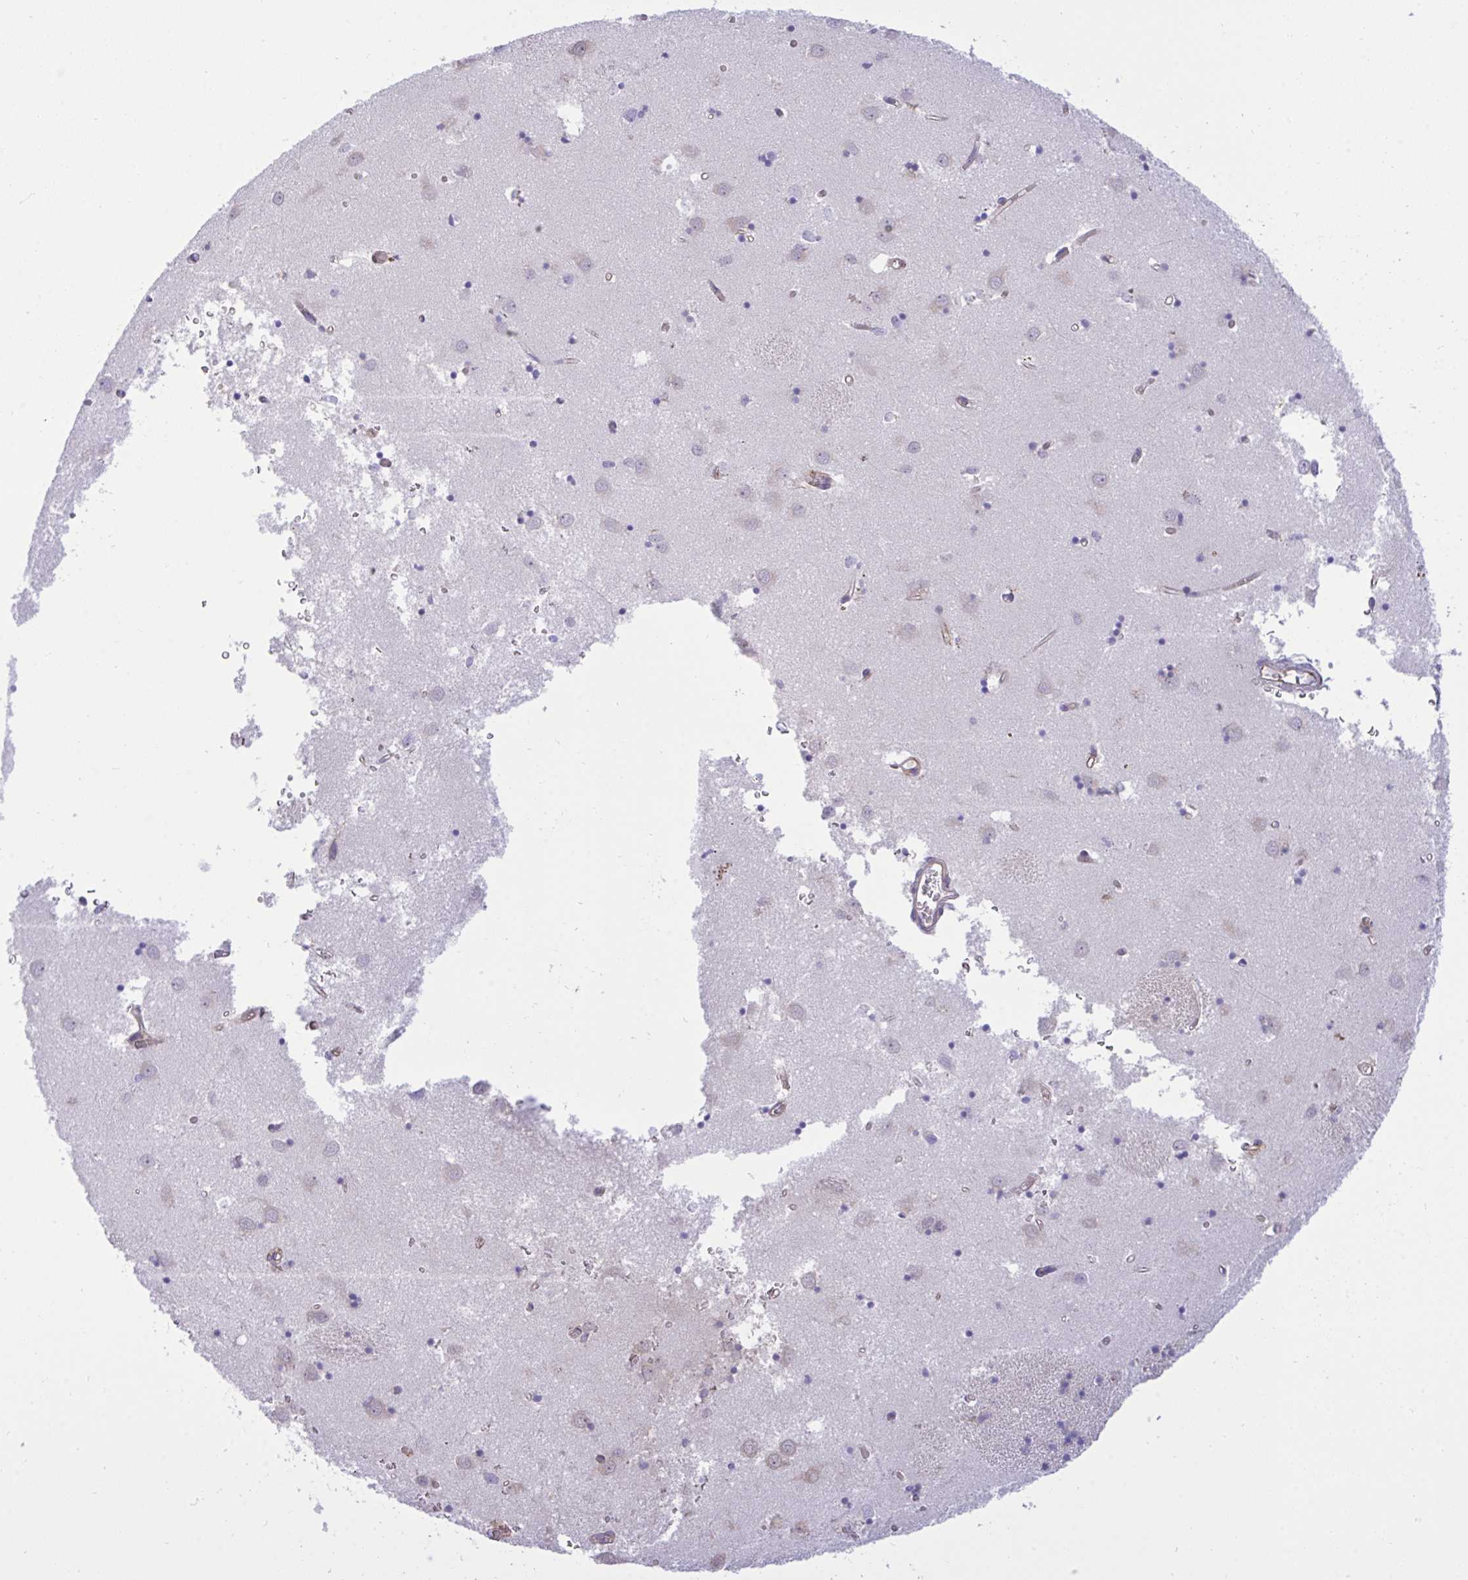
{"staining": {"intensity": "negative", "quantity": "none", "location": "none"}, "tissue": "caudate", "cell_type": "Glial cells", "image_type": "normal", "snomed": [{"axis": "morphology", "description": "Normal tissue, NOS"}, {"axis": "topography", "description": "Lateral ventricle wall"}], "caption": "This is a image of immunohistochemistry staining of benign caudate, which shows no expression in glial cells. (IHC, brightfield microscopy, high magnification).", "gene": "F2", "patient": {"sex": "male", "age": 70}}